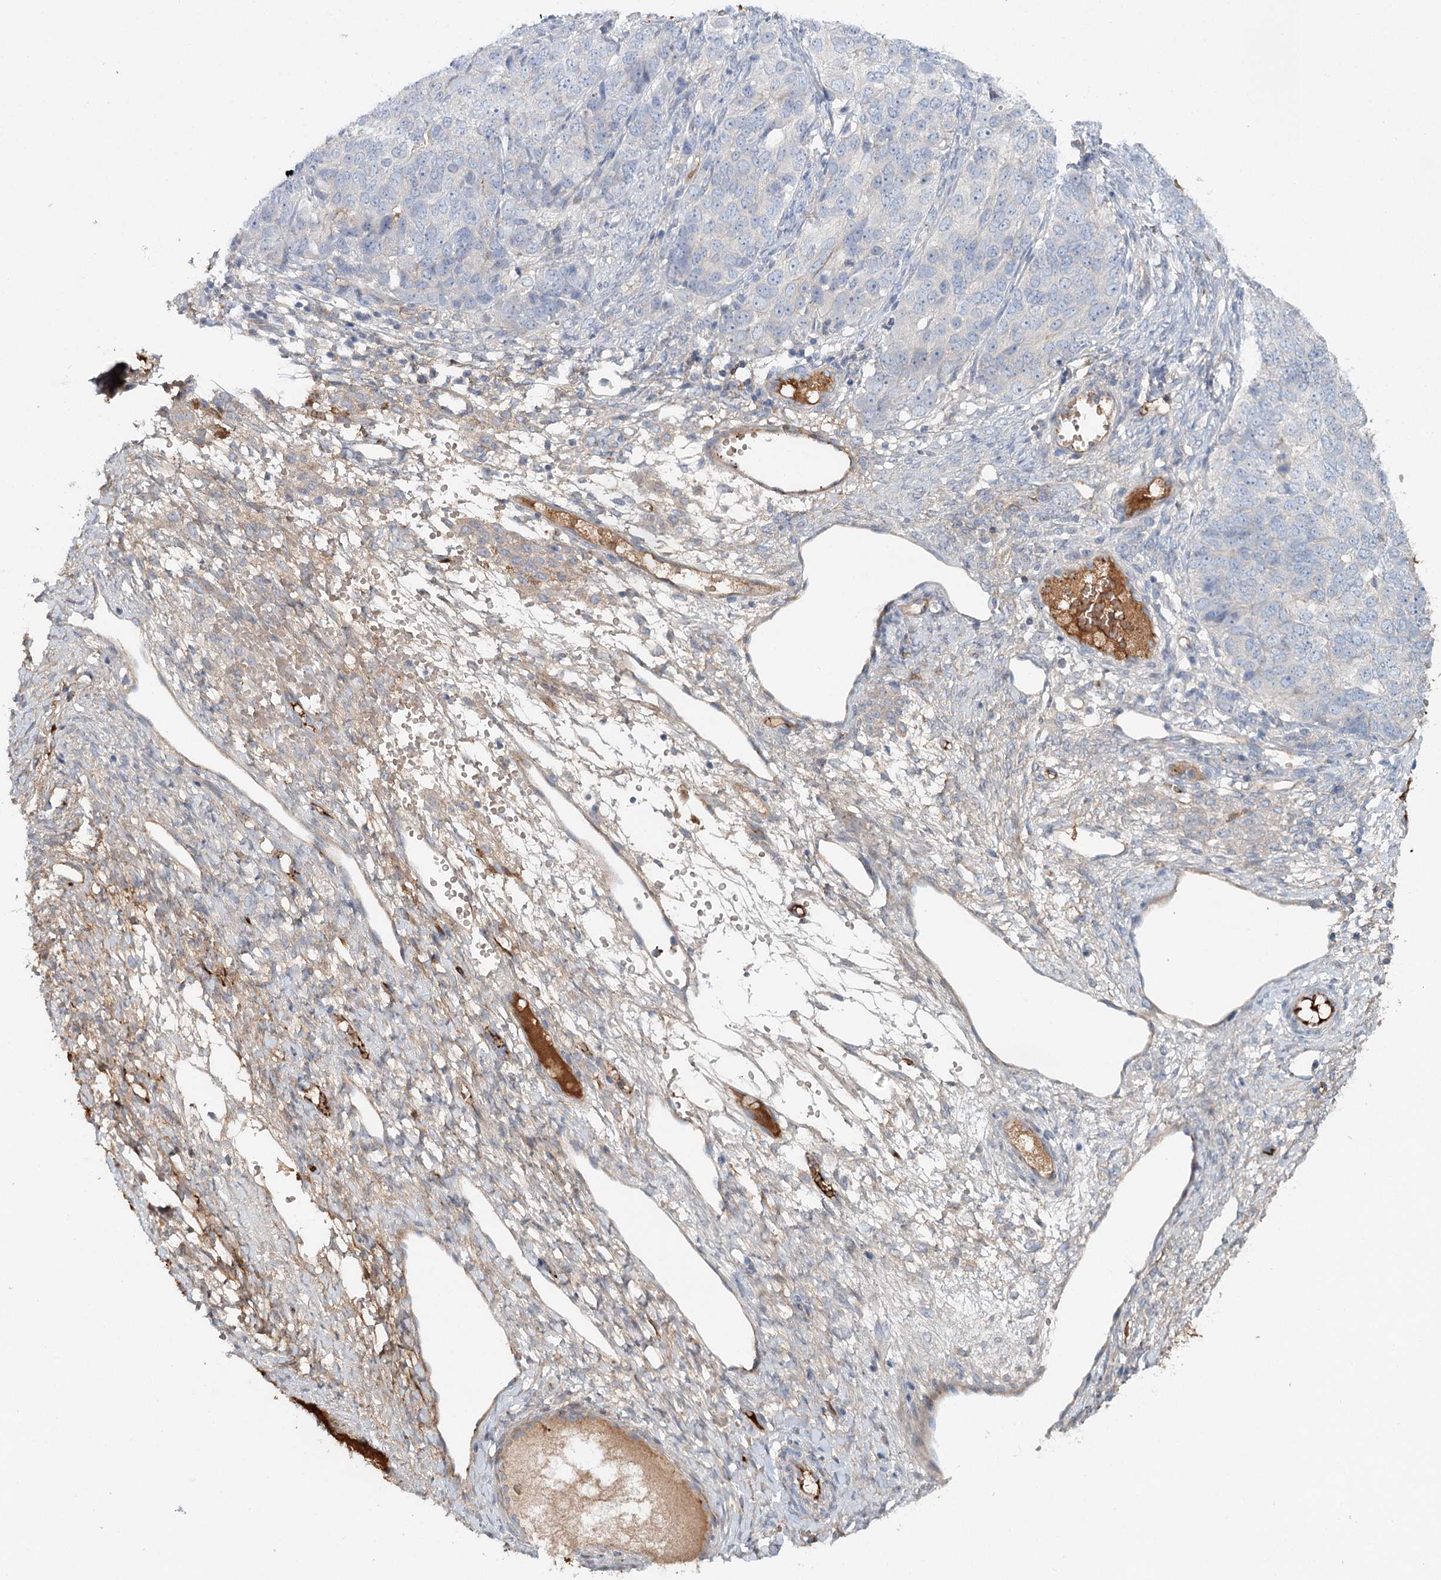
{"staining": {"intensity": "negative", "quantity": "none", "location": "none"}, "tissue": "ovarian cancer", "cell_type": "Tumor cells", "image_type": "cancer", "snomed": [{"axis": "morphology", "description": "Carcinoma, endometroid"}, {"axis": "topography", "description": "Ovary"}], "caption": "This is a histopathology image of immunohistochemistry (IHC) staining of ovarian endometroid carcinoma, which shows no expression in tumor cells.", "gene": "ALKBH8", "patient": {"sex": "female", "age": 51}}